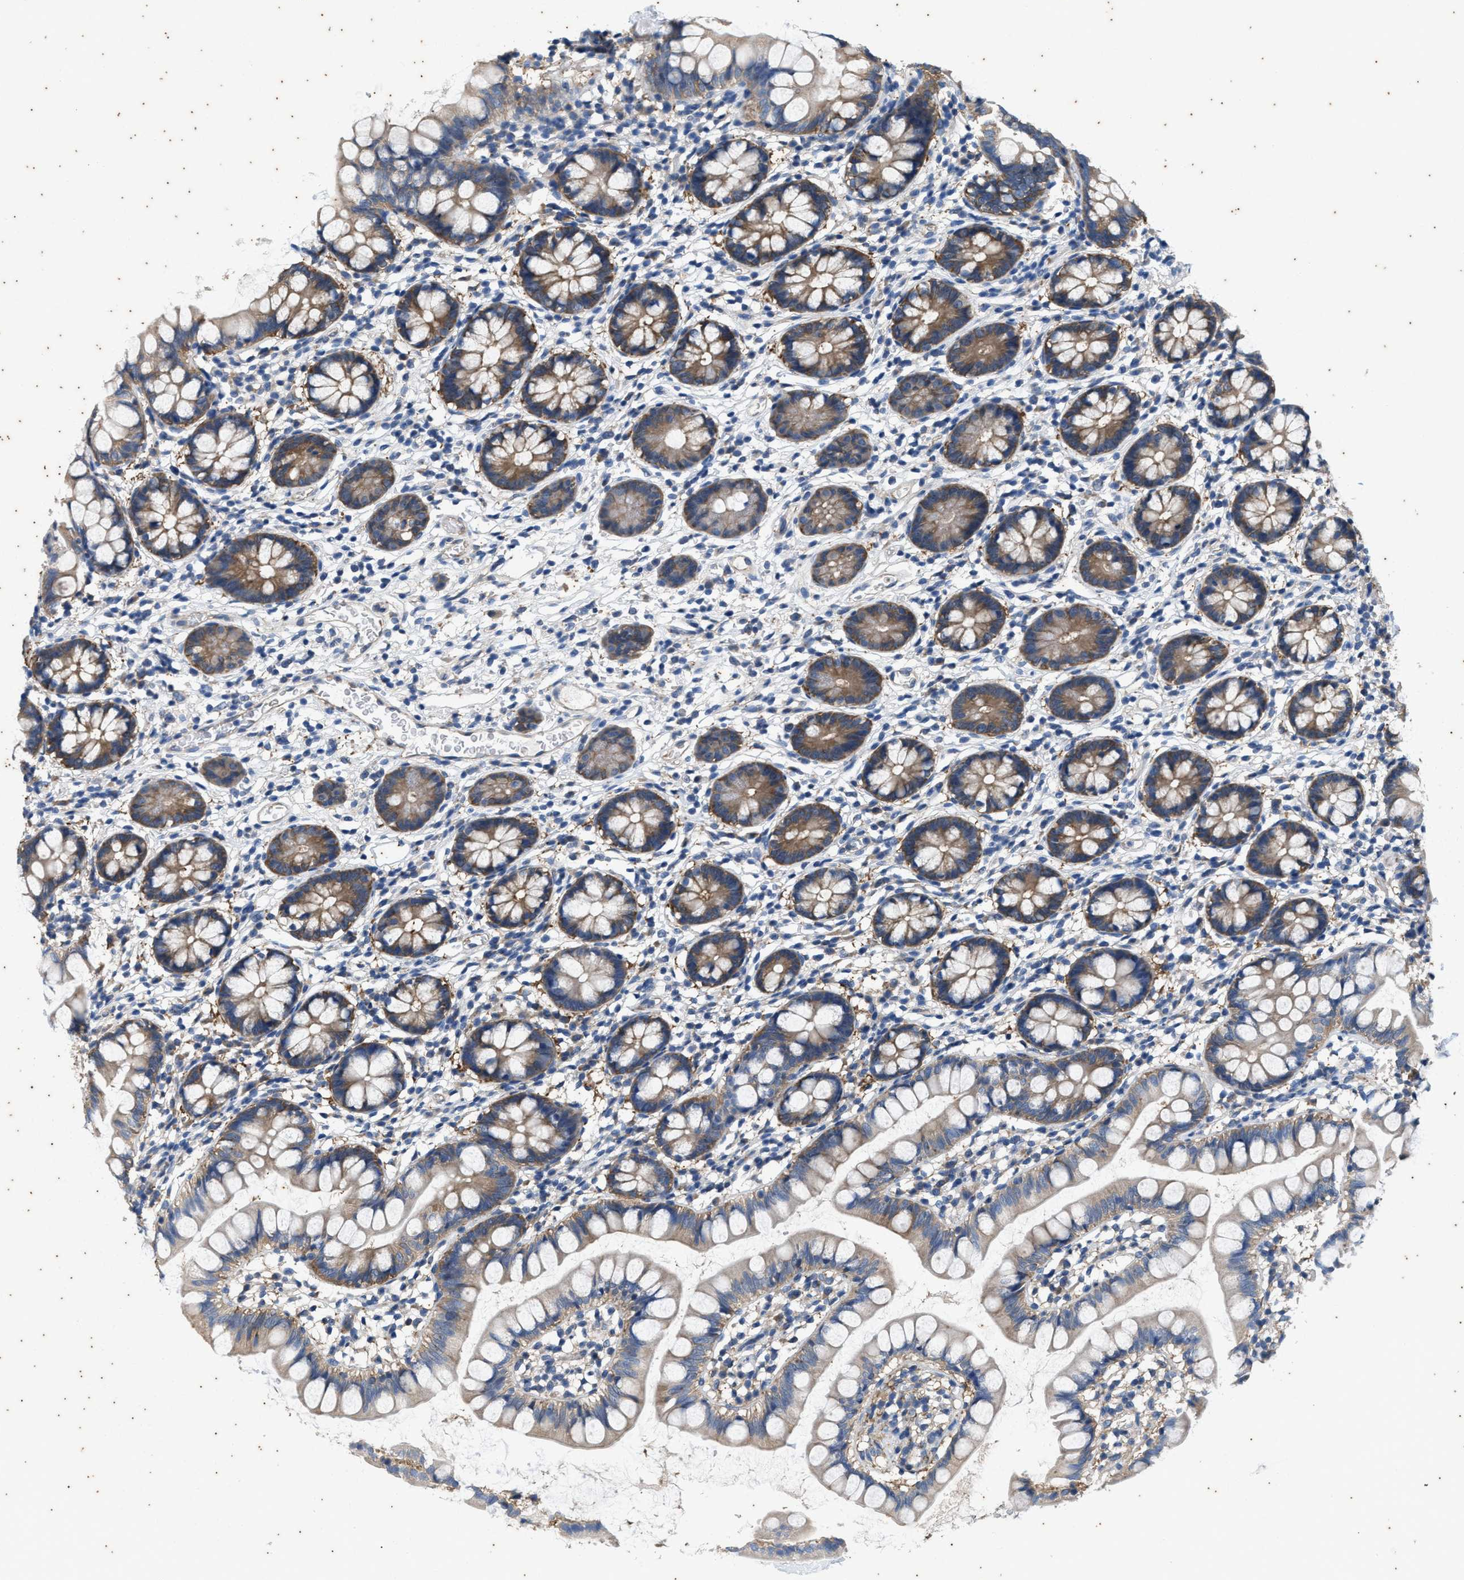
{"staining": {"intensity": "moderate", "quantity": ">75%", "location": "cytoplasmic/membranous"}, "tissue": "small intestine", "cell_type": "Glandular cells", "image_type": "normal", "snomed": [{"axis": "morphology", "description": "Normal tissue, NOS"}, {"axis": "topography", "description": "Small intestine"}], "caption": "About >75% of glandular cells in unremarkable small intestine exhibit moderate cytoplasmic/membranous protein expression as visualized by brown immunohistochemical staining.", "gene": "COX19", "patient": {"sex": "female", "age": 84}}